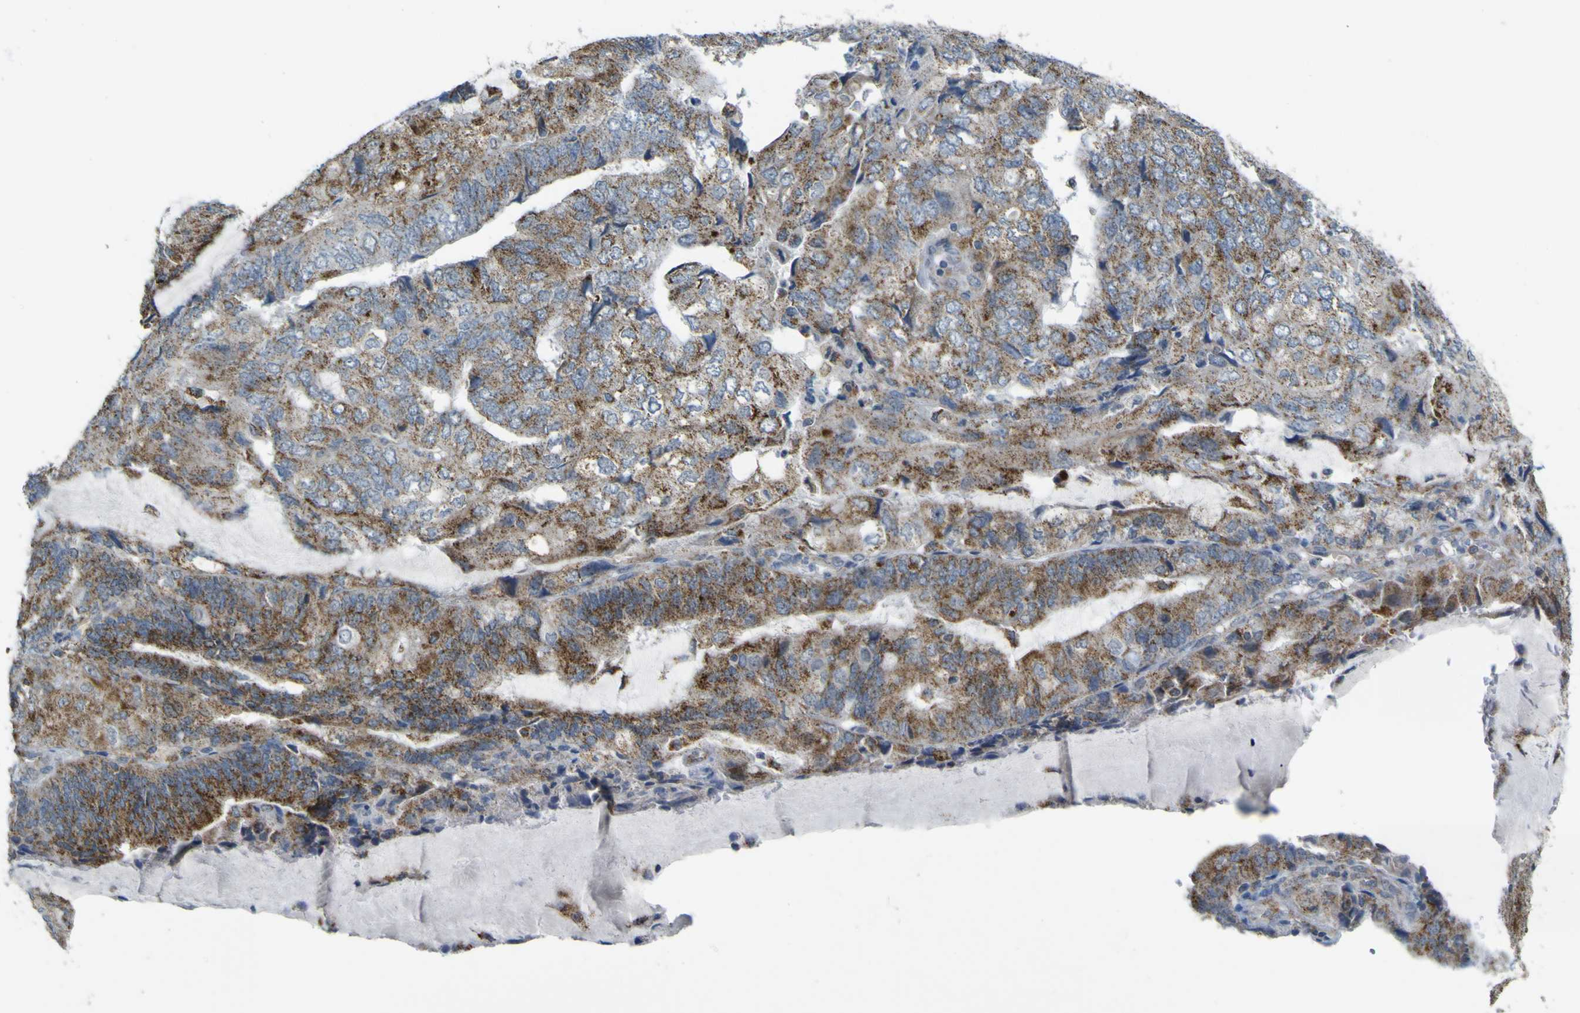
{"staining": {"intensity": "moderate", "quantity": ">75%", "location": "cytoplasmic/membranous"}, "tissue": "endometrial cancer", "cell_type": "Tumor cells", "image_type": "cancer", "snomed": [{"axis": "morphology", "description": "Adenocarcinoma, NOS"}, {"axis": "topography", "description": "Endometrium"}], "caption": "Moderate cytoplasmic/membranous positivity for a protein is appreciated in approximately >75% of tumor cells of endometrial adenocarcinoma using immunohistochemistry (IHC).", "gene": "ACBD5", "patient": {"sex": "female", "age": 81}}